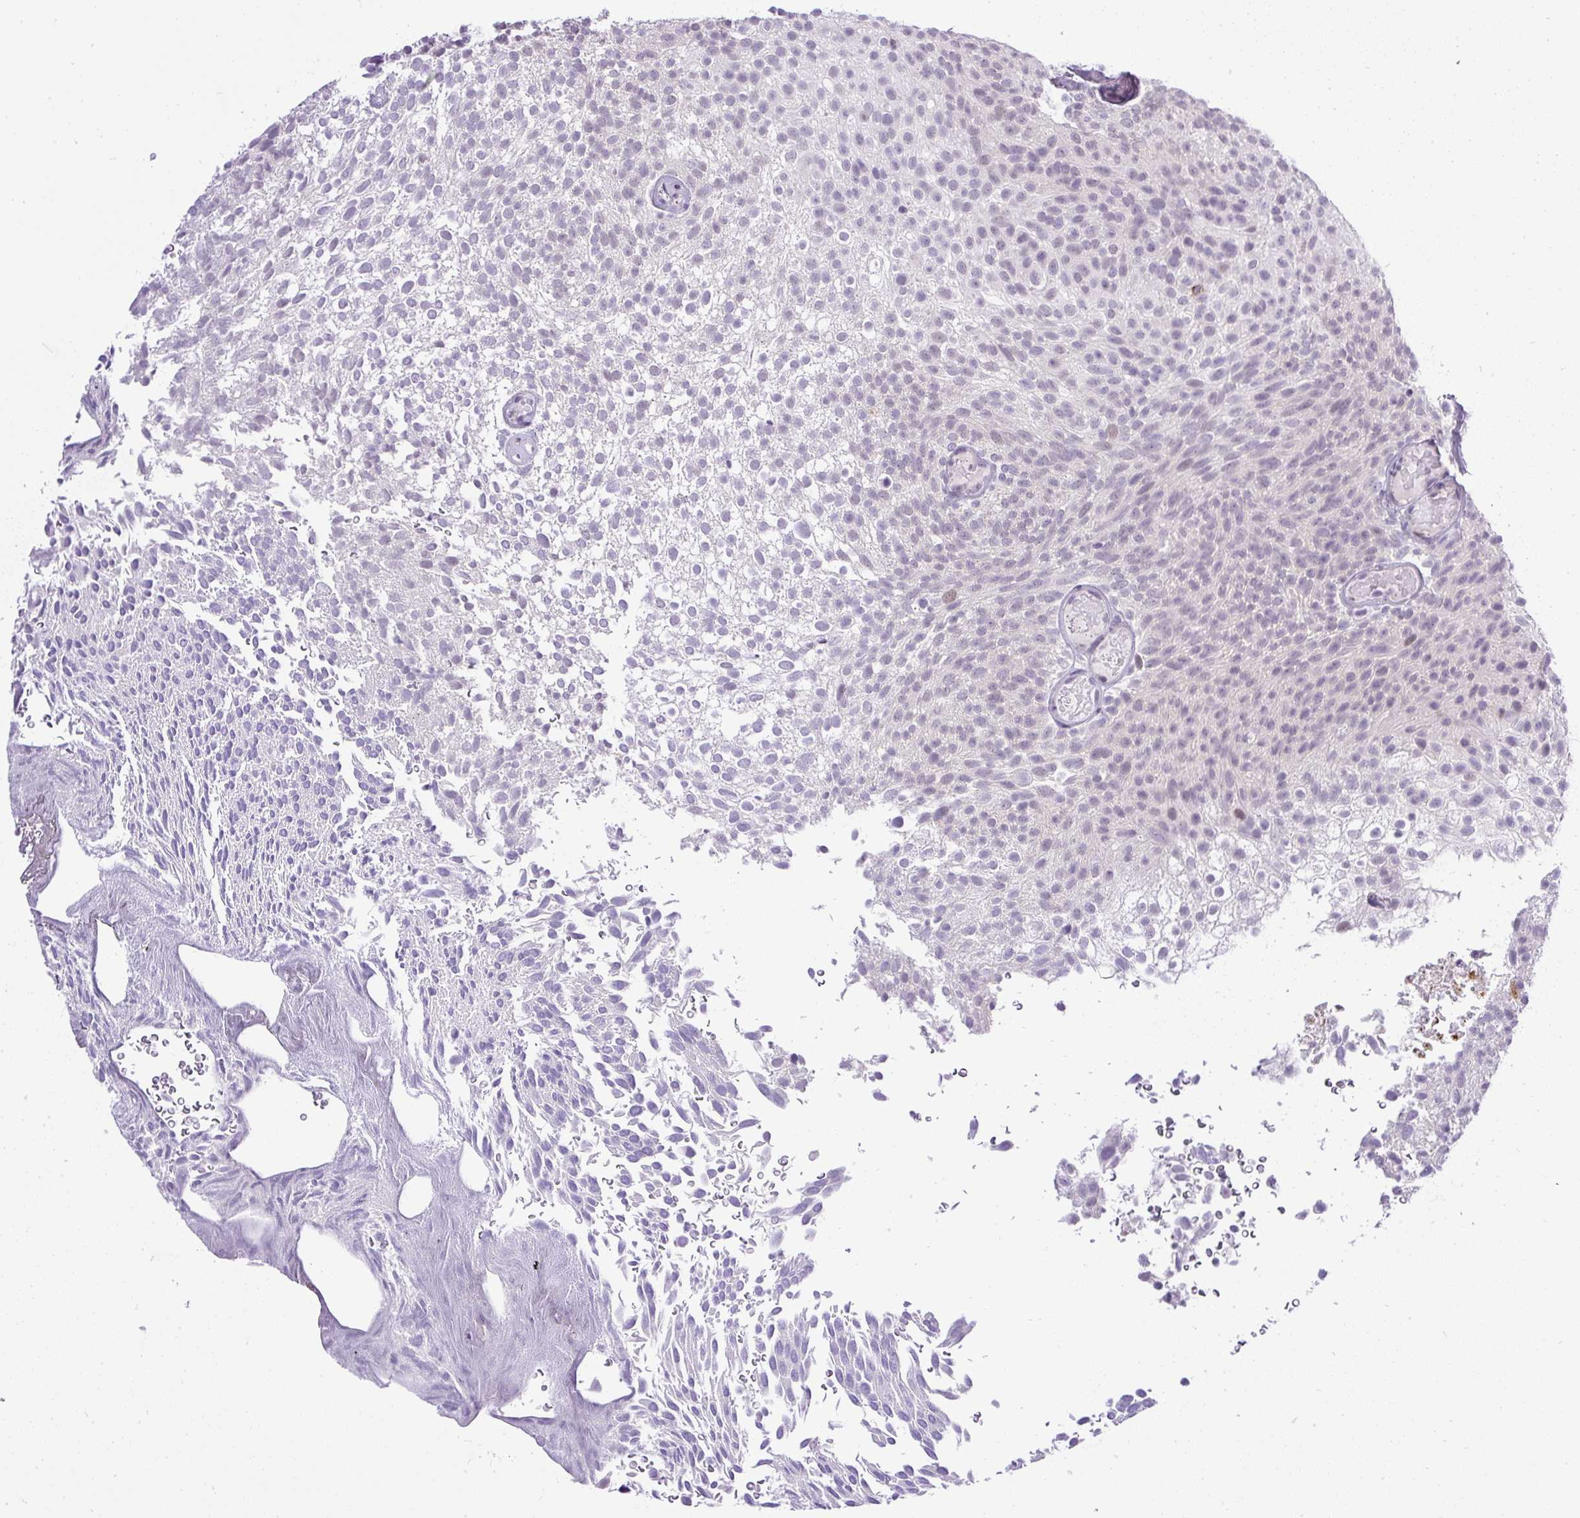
{"staining": {"intensity": "negative", "quantity": "none", "location": "none"}, "tissue": "urothelial cancer", "cell_type": "Tumor cells", "image_type": "cancer", "snomed": [{"axis": "morphology", "description": "Urothelial carcinoma, Low grade"}, {"axis": "topography", "description": "Urinary bladder"}], "caption": "IHC histopathology image of urothelial carcinoma (low-grade) stained for a protein (brown), which demonstrates no expression in tumor cells.", "gene": "WNT10B", "patient": {"sex": "male", "age": 78}}